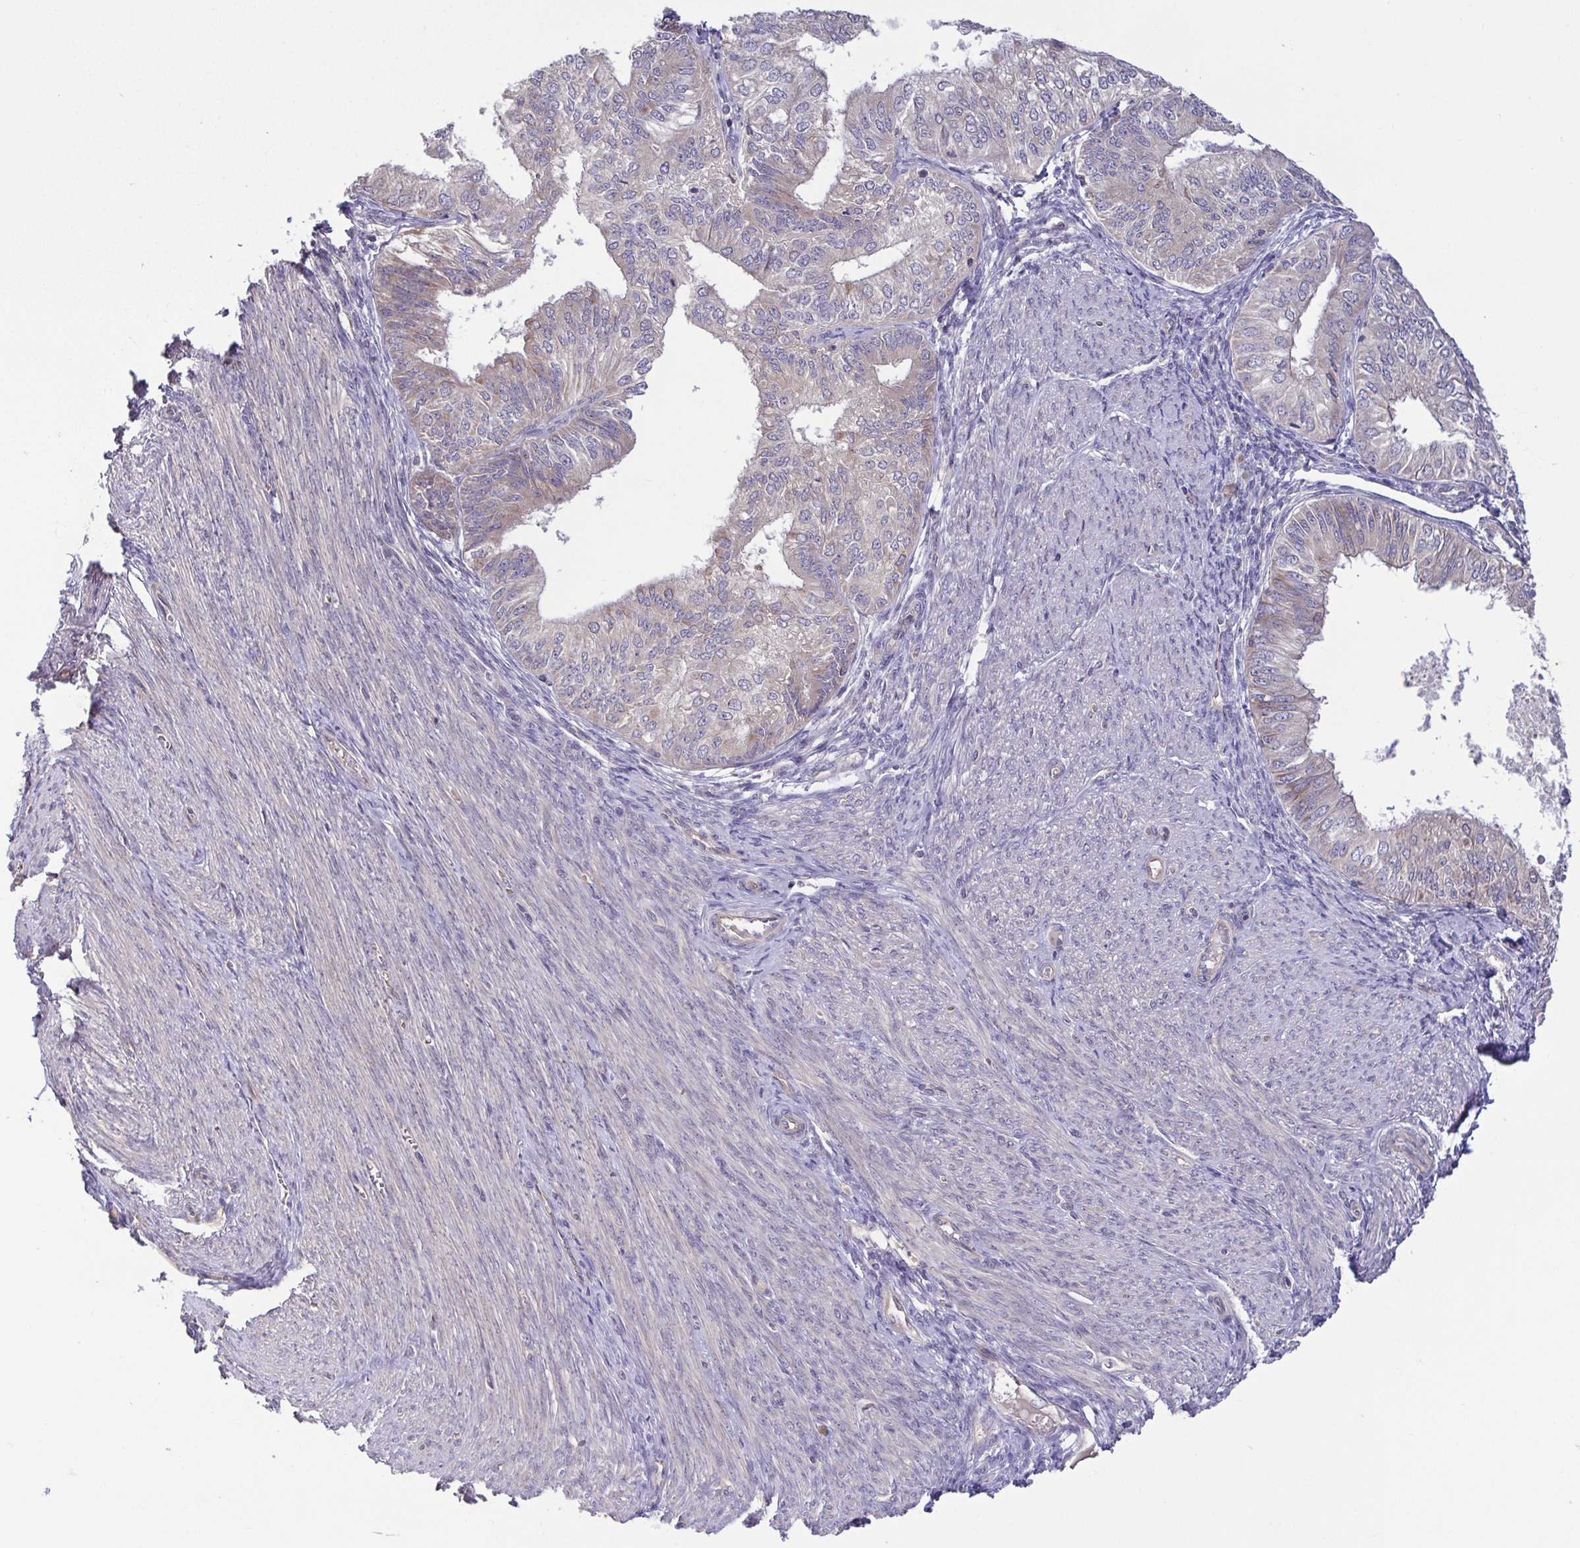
{"staining": {"intensity": "weak", "quantity": "25%-75%", "location": "cytoplasmic/membranous"}, "tissue": "endometrial cancer", "cell_type": "Tumor cells", "image_type": "cancer", "snomed": [{"axis": "morphology", "description": "Adenocarcinoma, NOS"}, {"axis": "topography", "description": "Endometrium"}], "caption": "A brown stain labels weak cytoplasmic/membranous expression of a protein in endometrial cancer (adenocarcinoma) tumor cells.", "gene": "OSBPL7", "patient": {"sex": "female", "age": 58}}